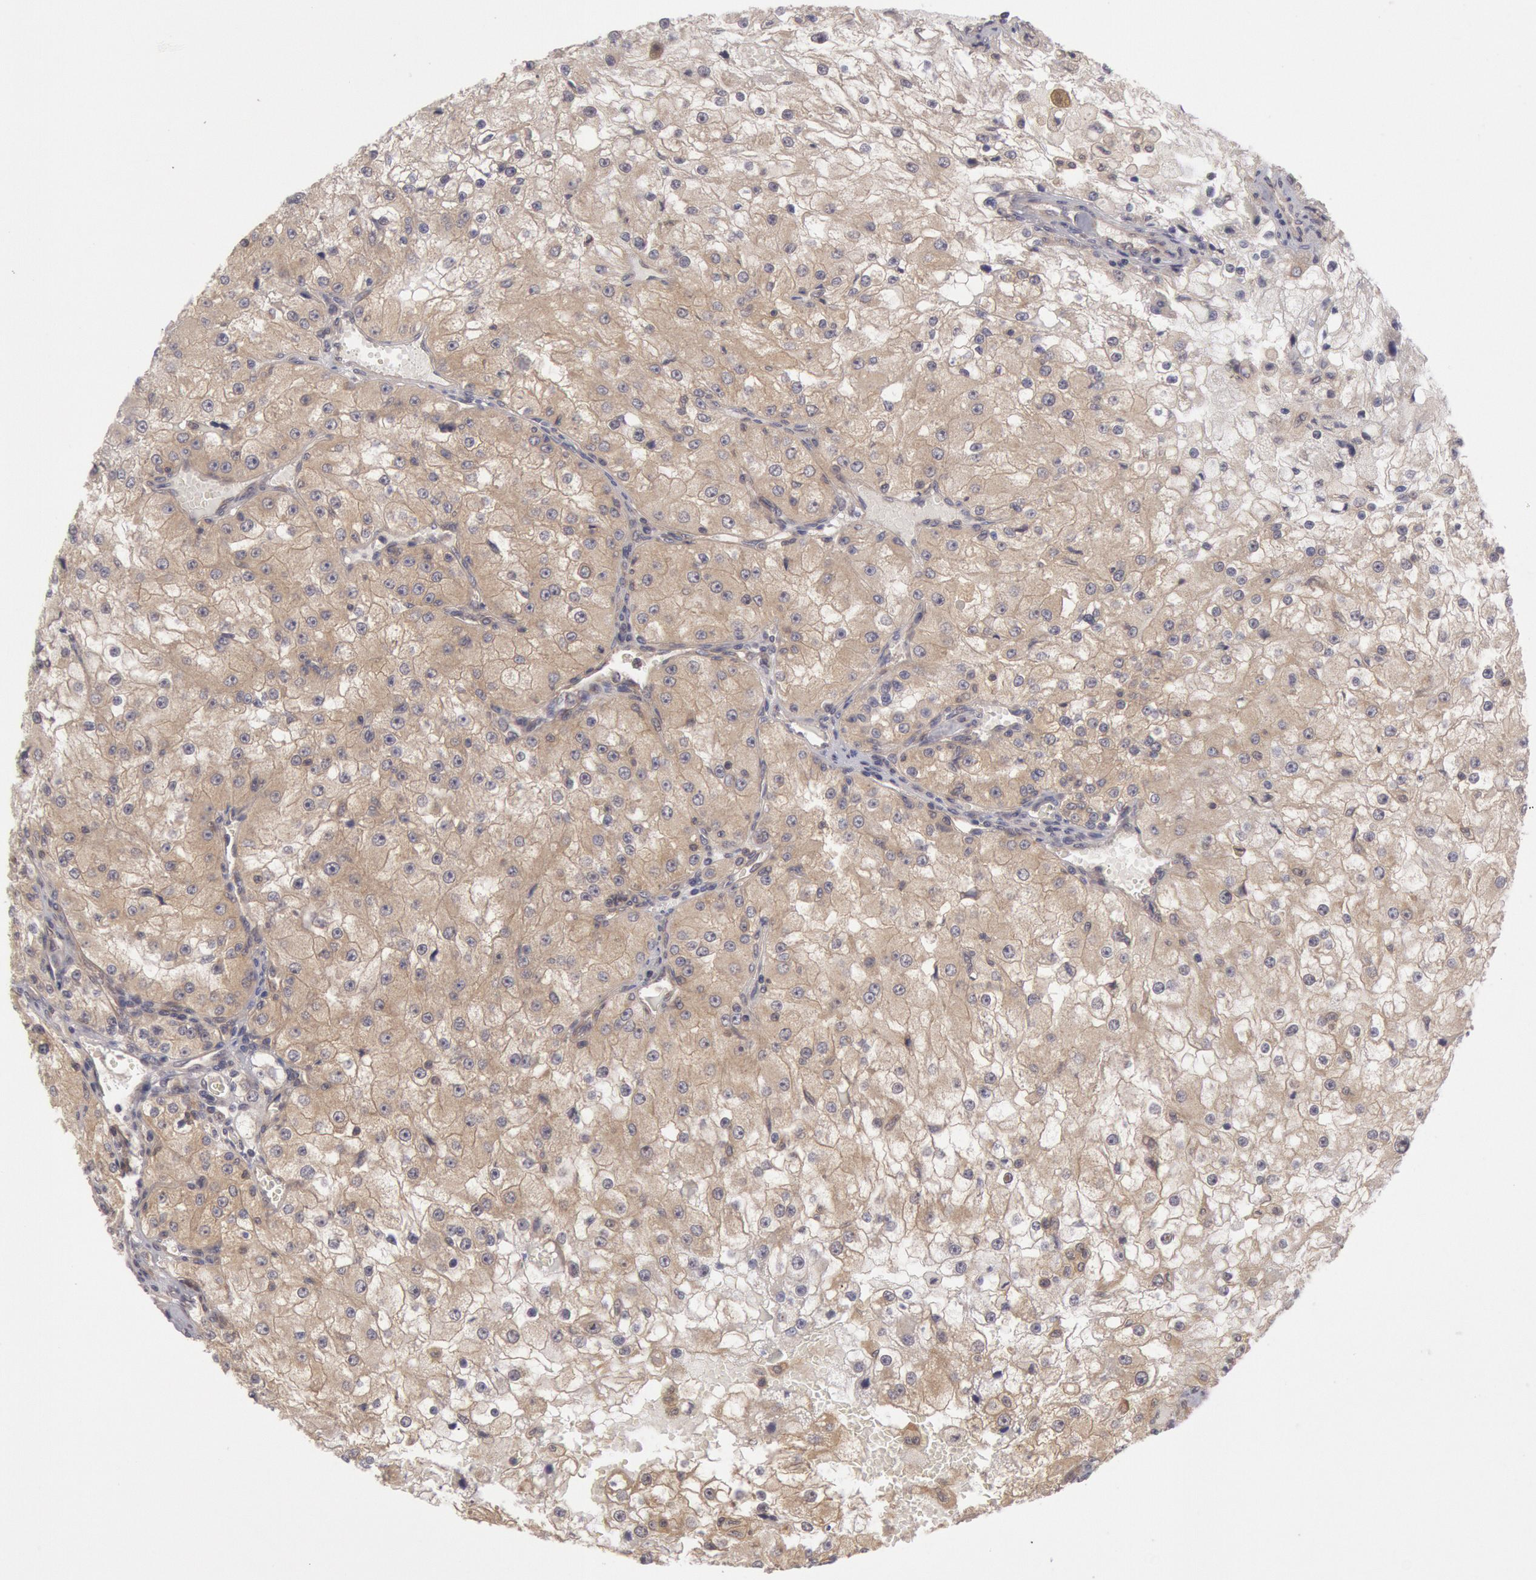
{"staining": {"intensity": "weak", "quantity": ">75%", "location": "cytoplasmic/membranous"}, "tissue": "renal cancer", "cell_type": "Tumor cells", "image_type": "cancer", "snomed": [{"axis": "morphology", "description": "Adenocarcinoma, NOS"}, {"axis": "topography", "description": "Kidney"}], "caption": "The micrograph reveals staining of renal cancer, revealing weak cytoplasmic/membranous protein positivity (brown color) within tumor cells. The staining is performed using DAB brown chromogen to label protein expression. The nuclei are counter-stained blue using hematoxylin.", "gene": "BRAF", "patient": {"sex": "female", "age": 74}}